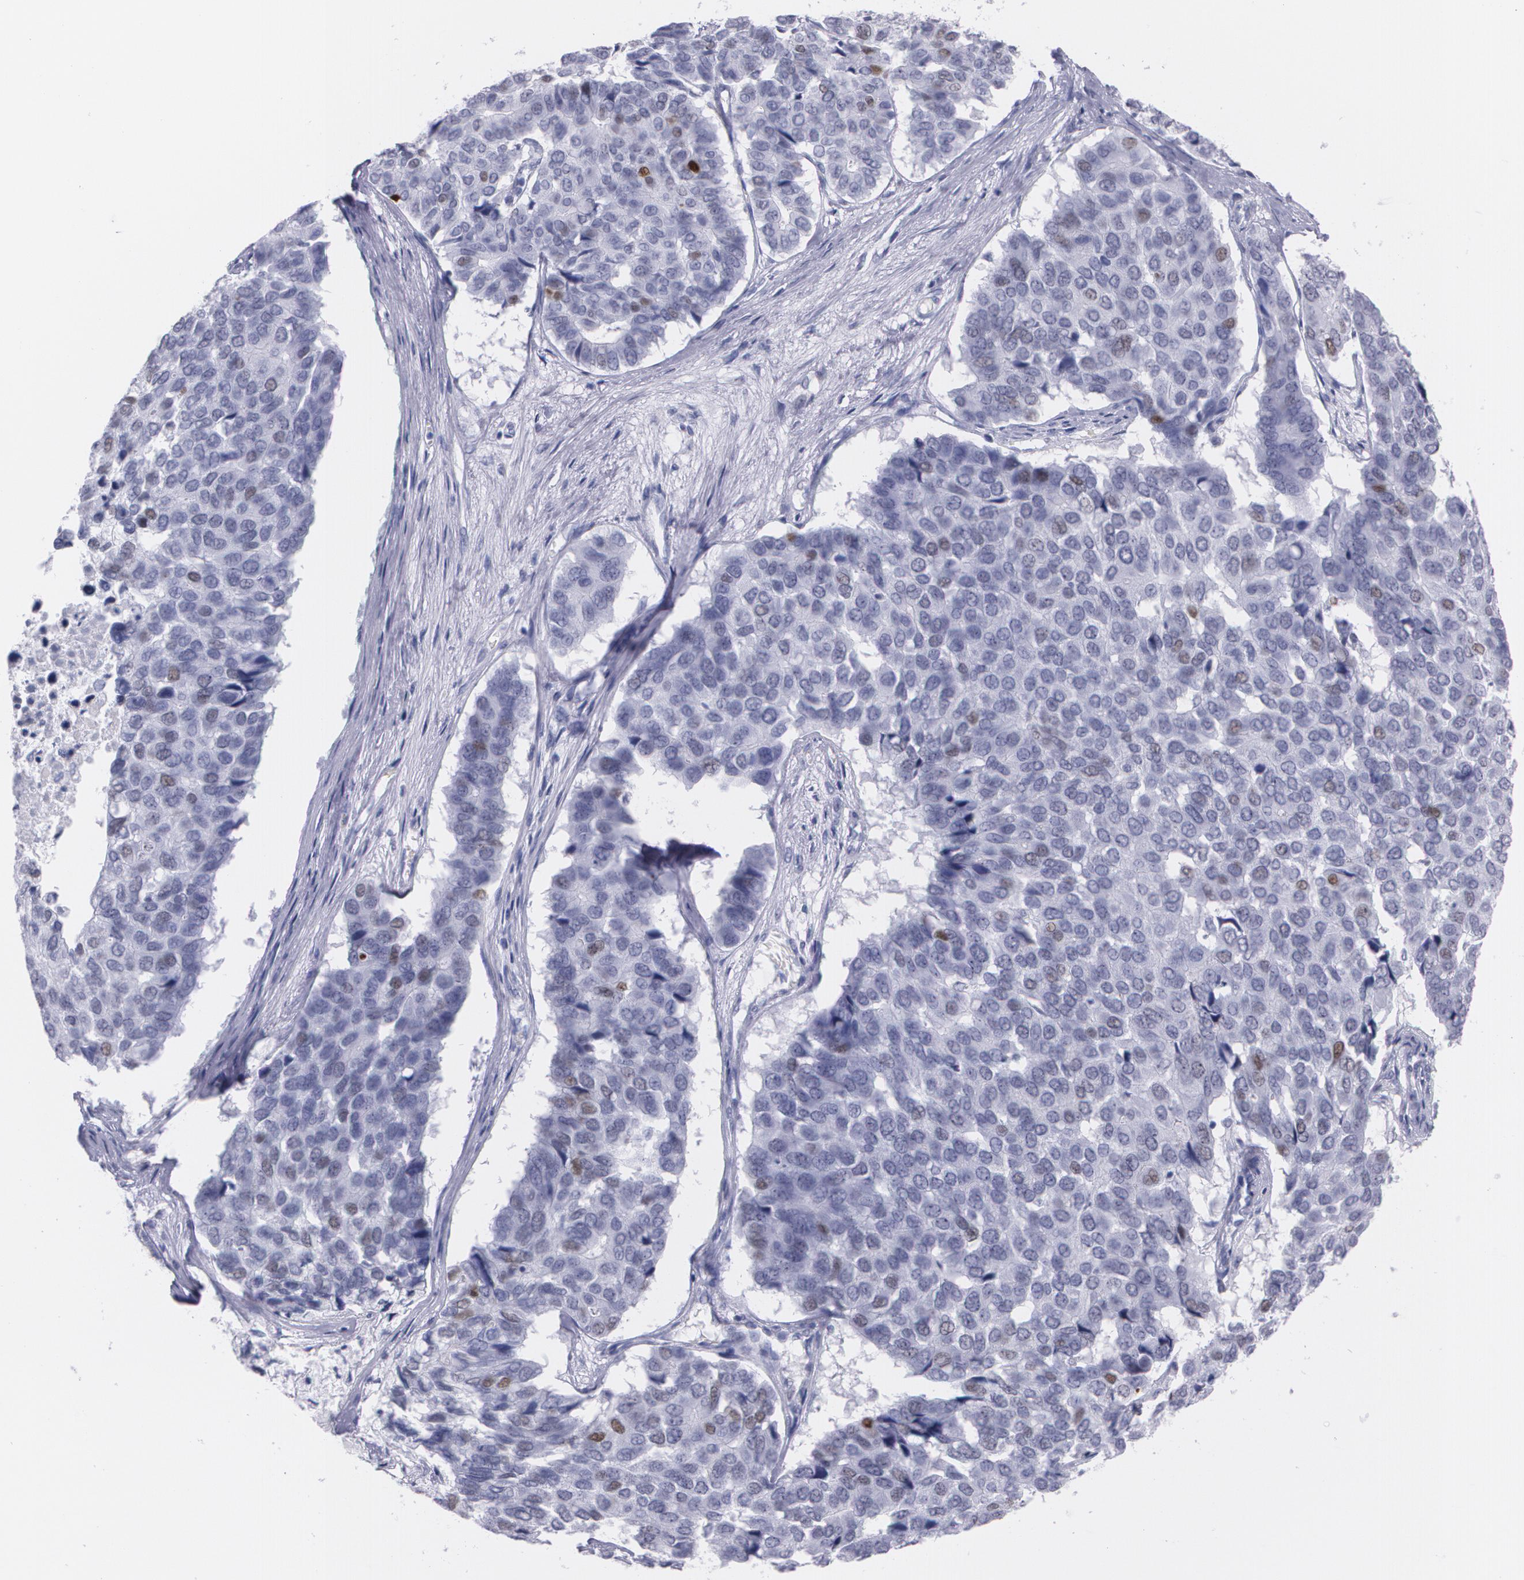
{"staining": {"intensity": "strong", "quantity": "<25%", "location": "nuclear"}, "tissue": "pancreatic cancer", "cell_type": "Tumor cells", "image_type": "cancer", "snomed": [{"axis": "morphology", "description": "Adenocarcinoma, NOS"}, {"axis": "topography", "description": "Pancreas"}], "caption": "Human pancreatic adenocarcinoma stained with a protein marker shows strong staining in tumor cells.", "gene": "TP53", "patient": {"sex": "male", "age": 50}}